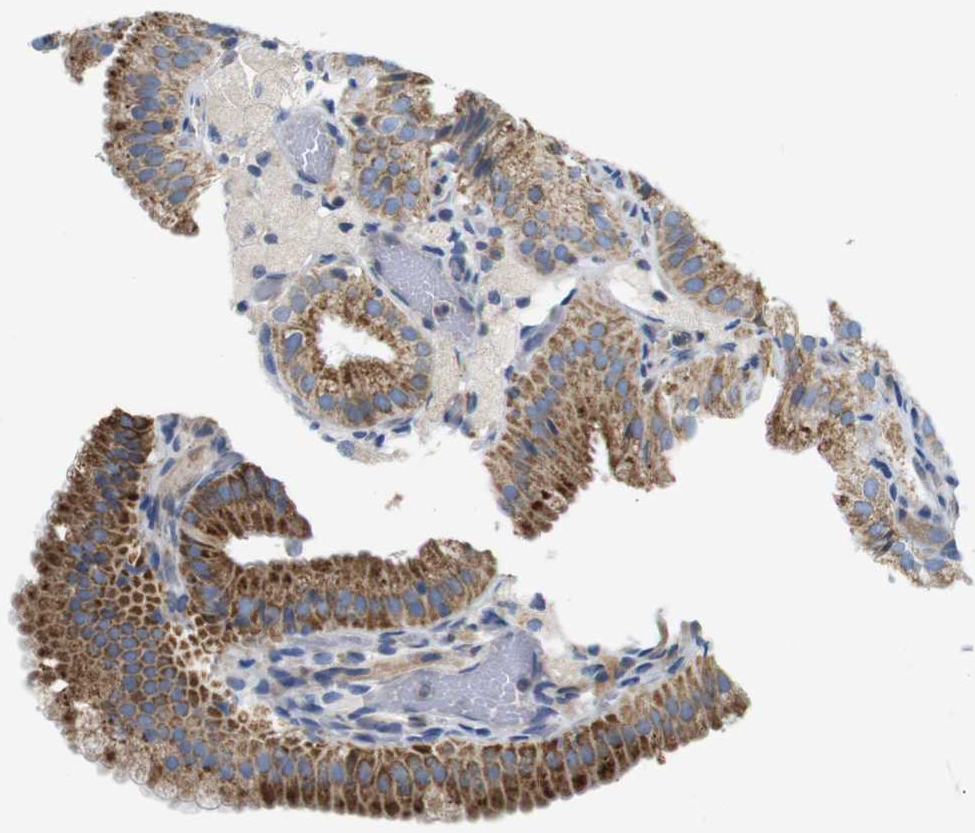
{"staining": {"intensity": "moderate", "quantity": ">75%", "location": "cytoplasmic/membranous"}, "tissue": "gallbladder", "cell_type": "Glandular cells", "image_type": "normal", "snomed": [{"axis": "morphology", "description": "Normal tissue, NOS"}, {"axis": "topography", "description": "Gallbladder"}], "caption": "Gallbladder stained for a protein reveals moderate cytoplasmic/membranous positivity in glandular cells. (Brightfield microscopy of DAB IHC at high magnification).", "gene": "PDCD1LG2", "patient": {"sex": "male", "age": 54}}